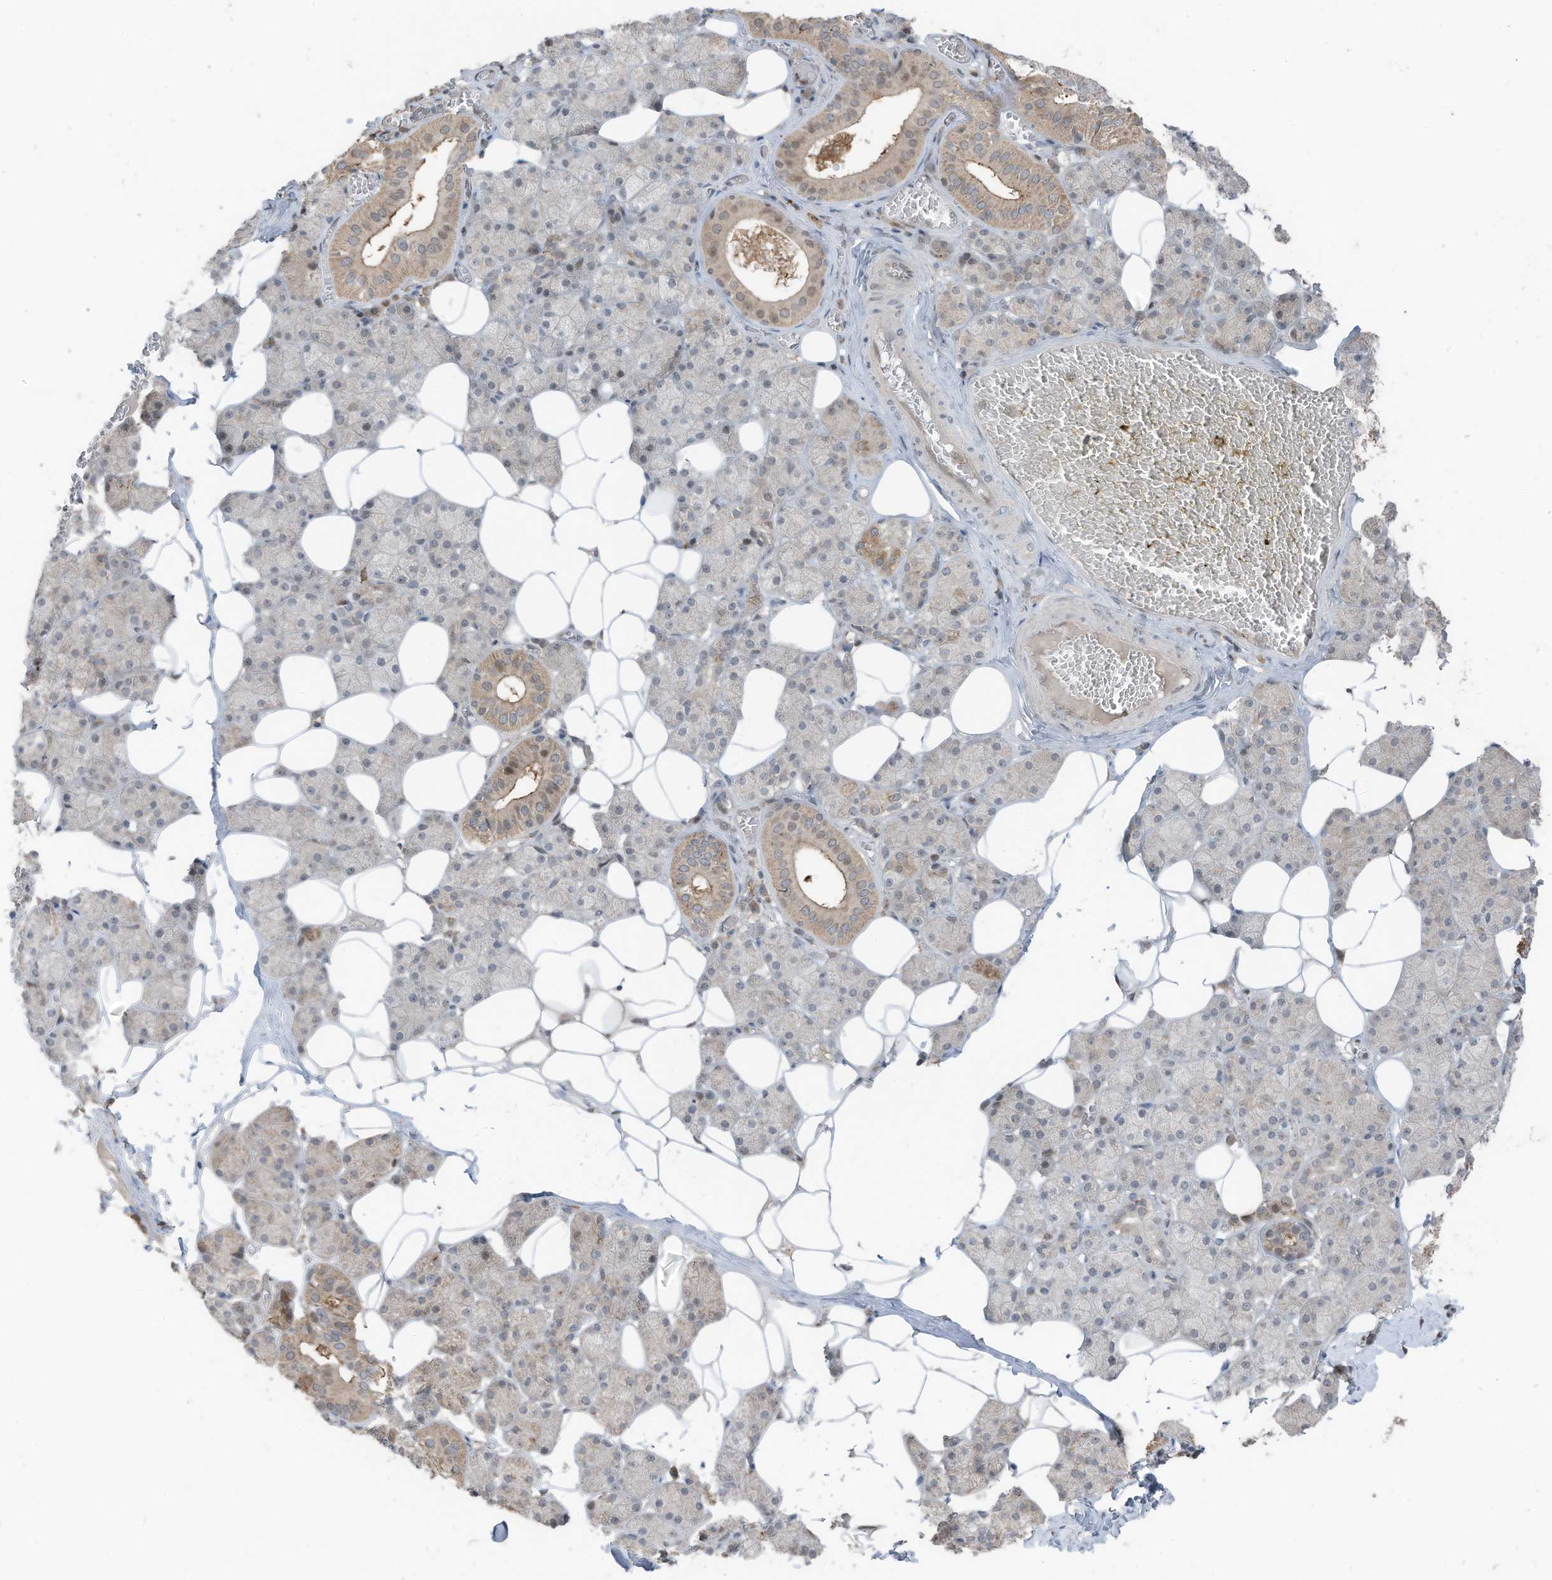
{"staining": {"intensity": "moderate", "quantity": "<25%", "location": "cytoplasmic/membranous,nuclear"}, "tissue": "salivary gland", "cell_type": "Glandular cells", "image_type": "normal", "snomed": [{"axis": "morphology", "description": "Normal tissue, NOS"}, {"axis": "topography", "description": "Salivary gland"}], "caption": "High-magnification brightfield microscopy of normal salivary gland stained with DAB (3,3'-diaminobenzidine) (brown) and counterstained with hematoxylin (blue). glandular cells exhibit moderate cytoplasmic/membranous,nuclear expression is identified in approximately<25% of cells. The staining was performed using DAB (3,3'-diaminobenzidine) to visualize the protein expression in brown, while the nuclei were stained in blue with hematoxylin (Magnification: 20x).", "gene": "TXNDC9", "patient": {"sex": "female", "age": 33}}